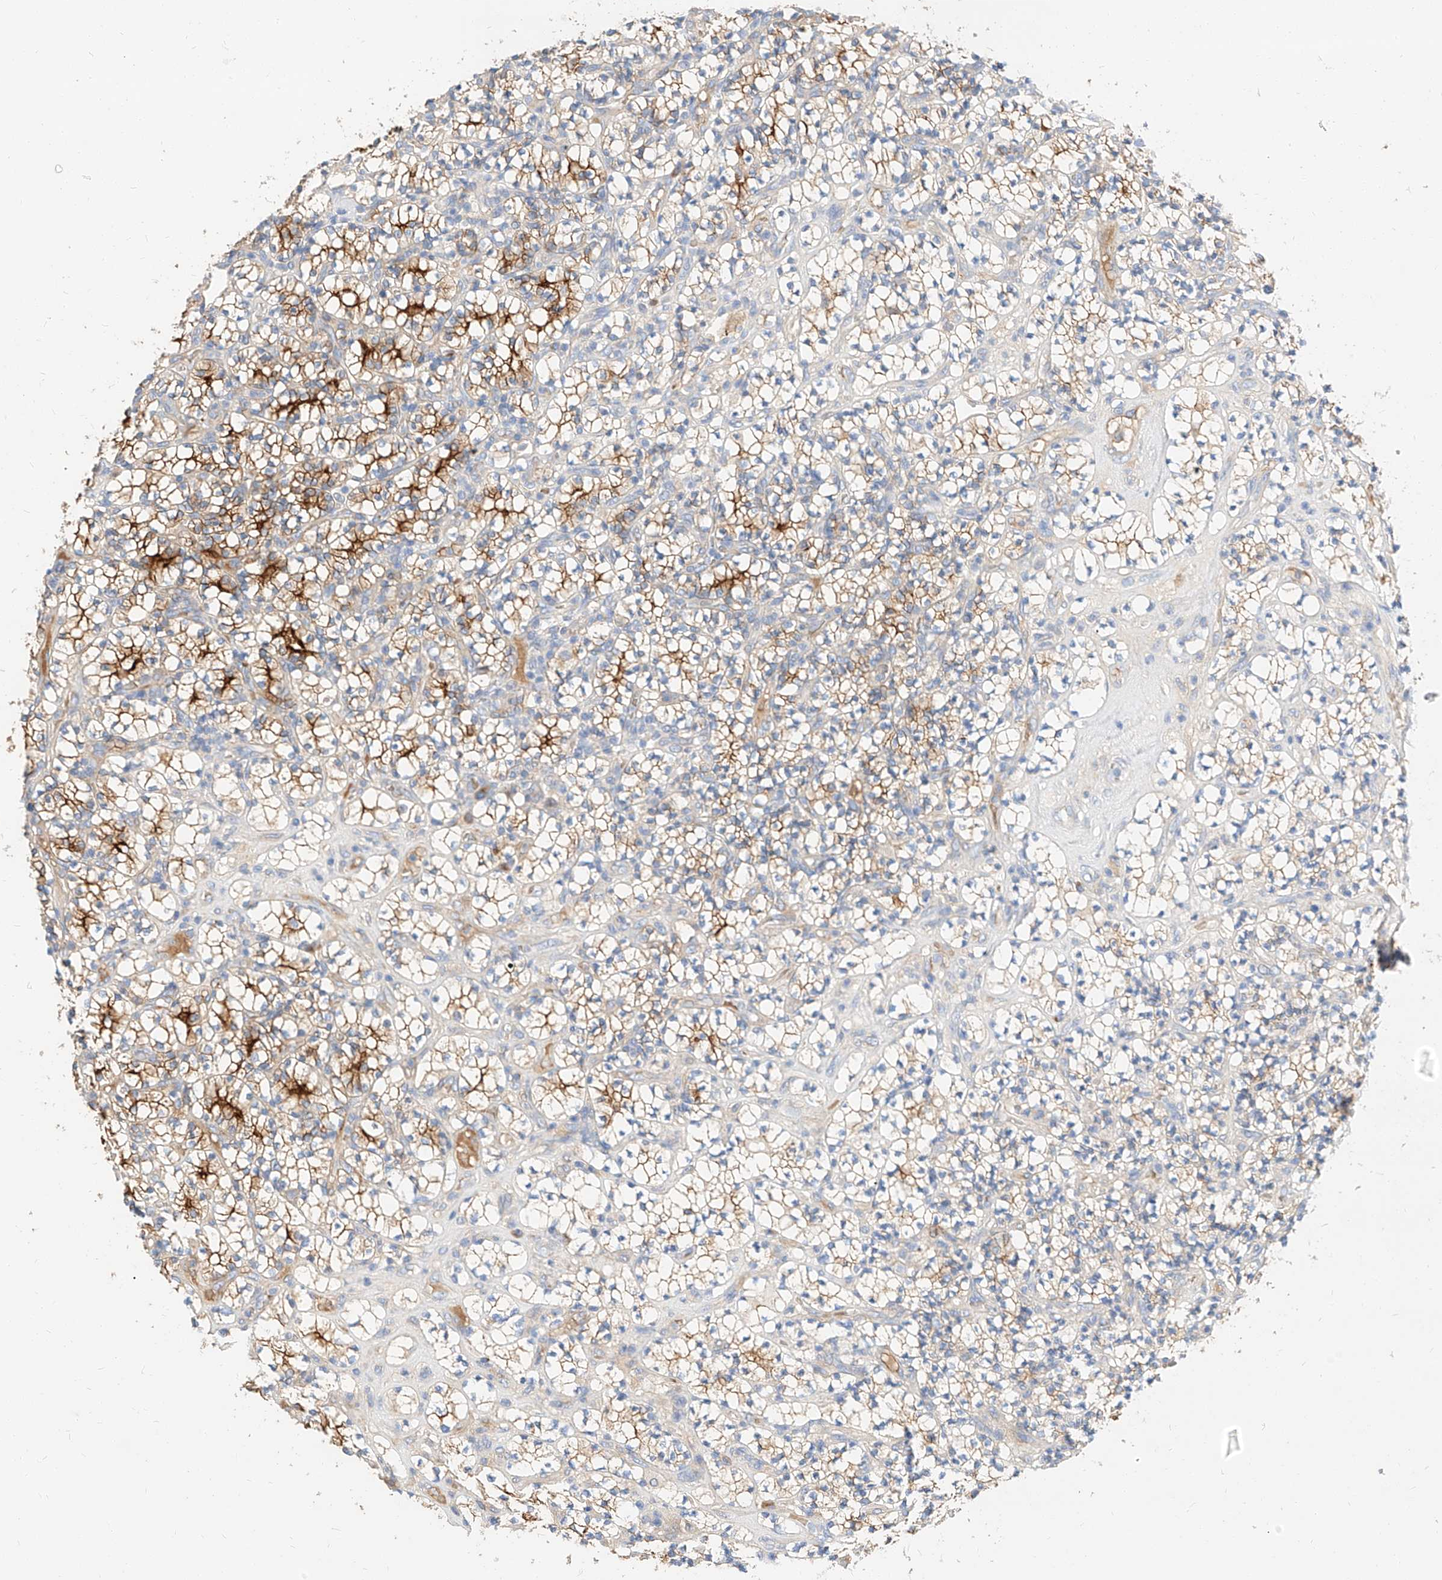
{"staining": {"intensity": "strong", "quantity": "25%-75%", "location": "cytoplasmic/membranous"}, "tissue": "renal cancer", "cell_type": "Tumor cells", "image_type": "cancer", "snomed": [{"axis": "morphology", "description": "Adenocarcinoma, NOS"}, {"axis": "topography", "description": "Kidney"}], "caption": "There is high levels of strong cytoplasmic/membranous positivity in tumor cells of renal cancer (adenocarcinoma), as demonstrated by immunohistochemical staining (brown color).", "gene": "MAP7", "patient": {"sex": "male", "age": 77}}